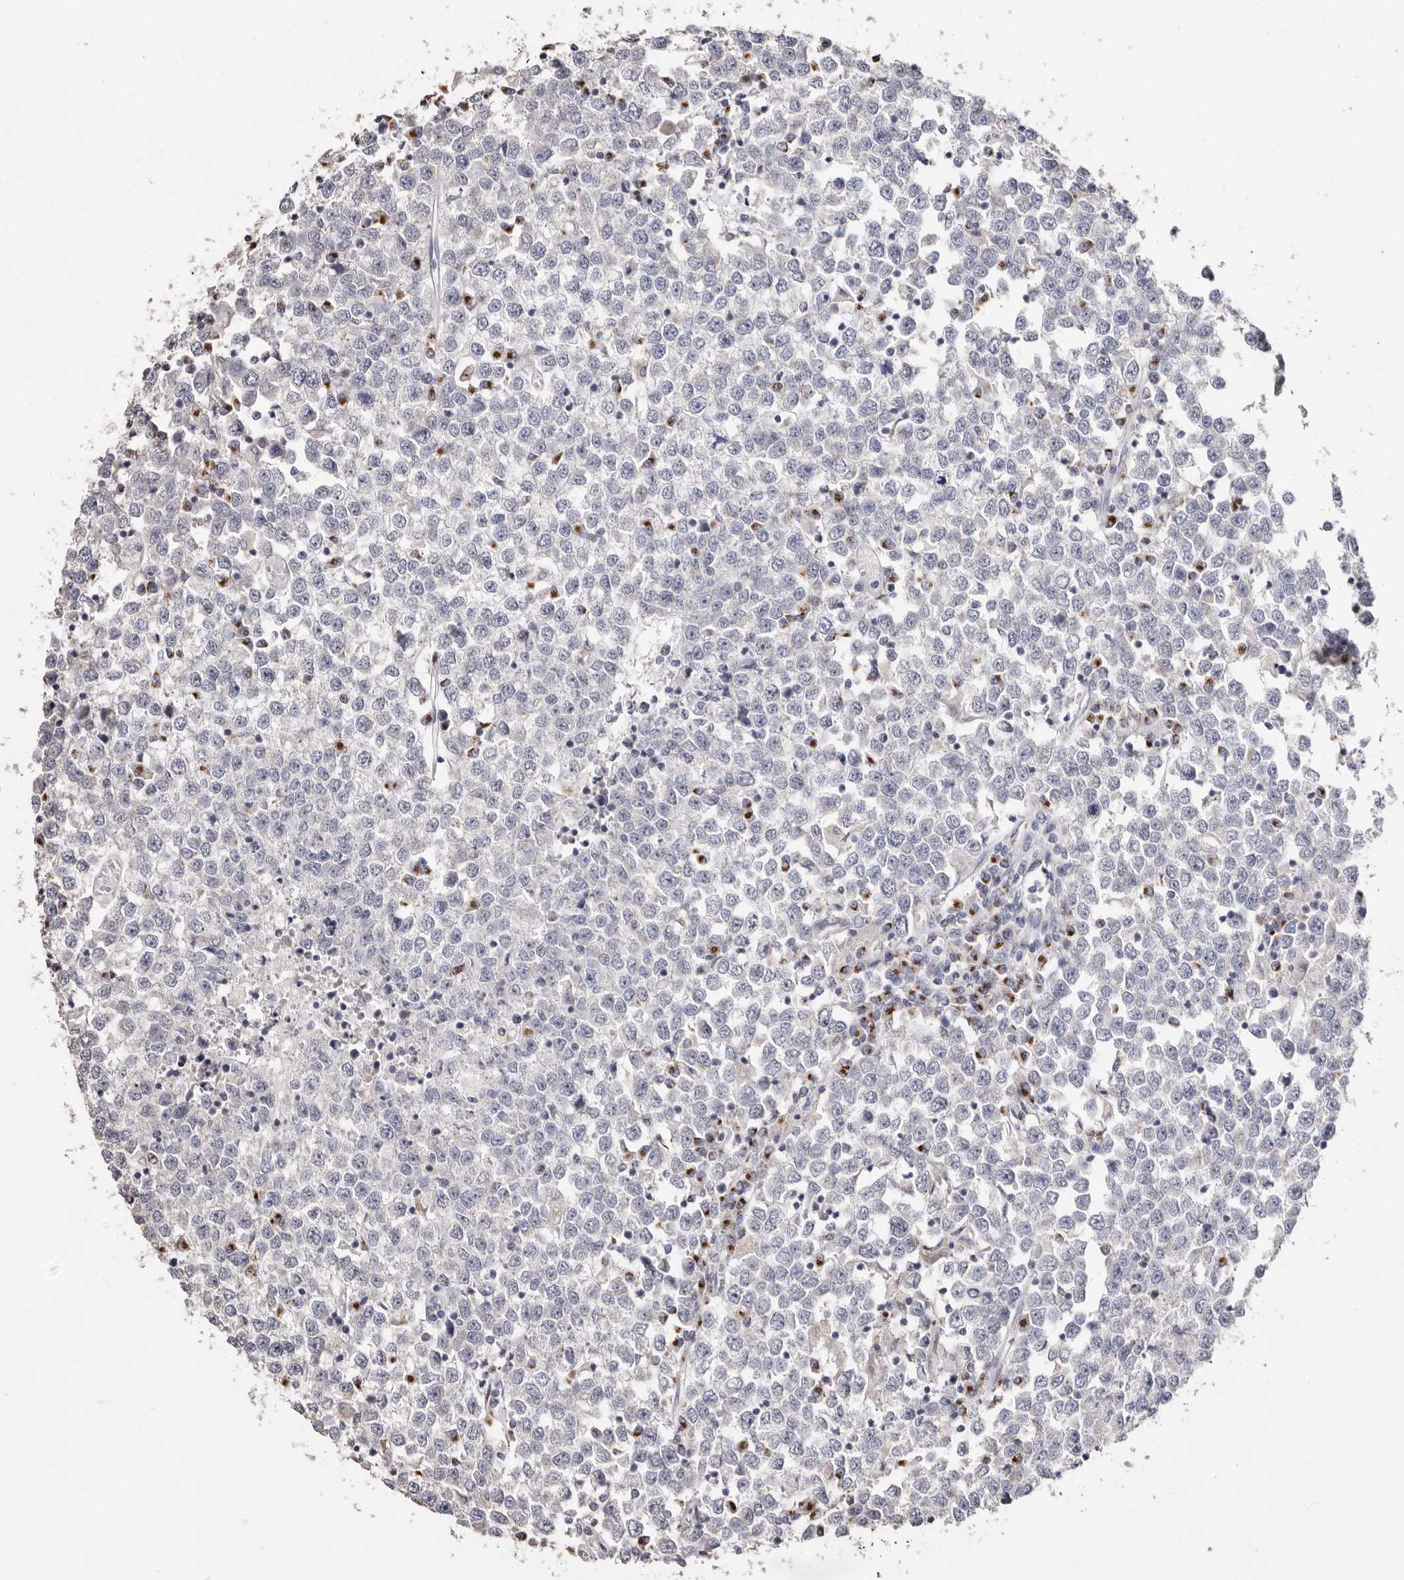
{"staining": {"intensity": "negative", "quantity": "none", "location": "none"}, "tissue": "testis cancer", "cell_type": "Tumor cells", "image_type": "cancer", "snomed": [{"axis": "morphology", "description": "Seminoma, NOS"}, {"axis": "topography", "description": "Testis"}], "caption": "Immunohistochemical staining of human testis cancer demonstrates no significant expression in tumor cells.", "gene": "LGALS7B", "patient": {"sex": "male", "age": 65}}